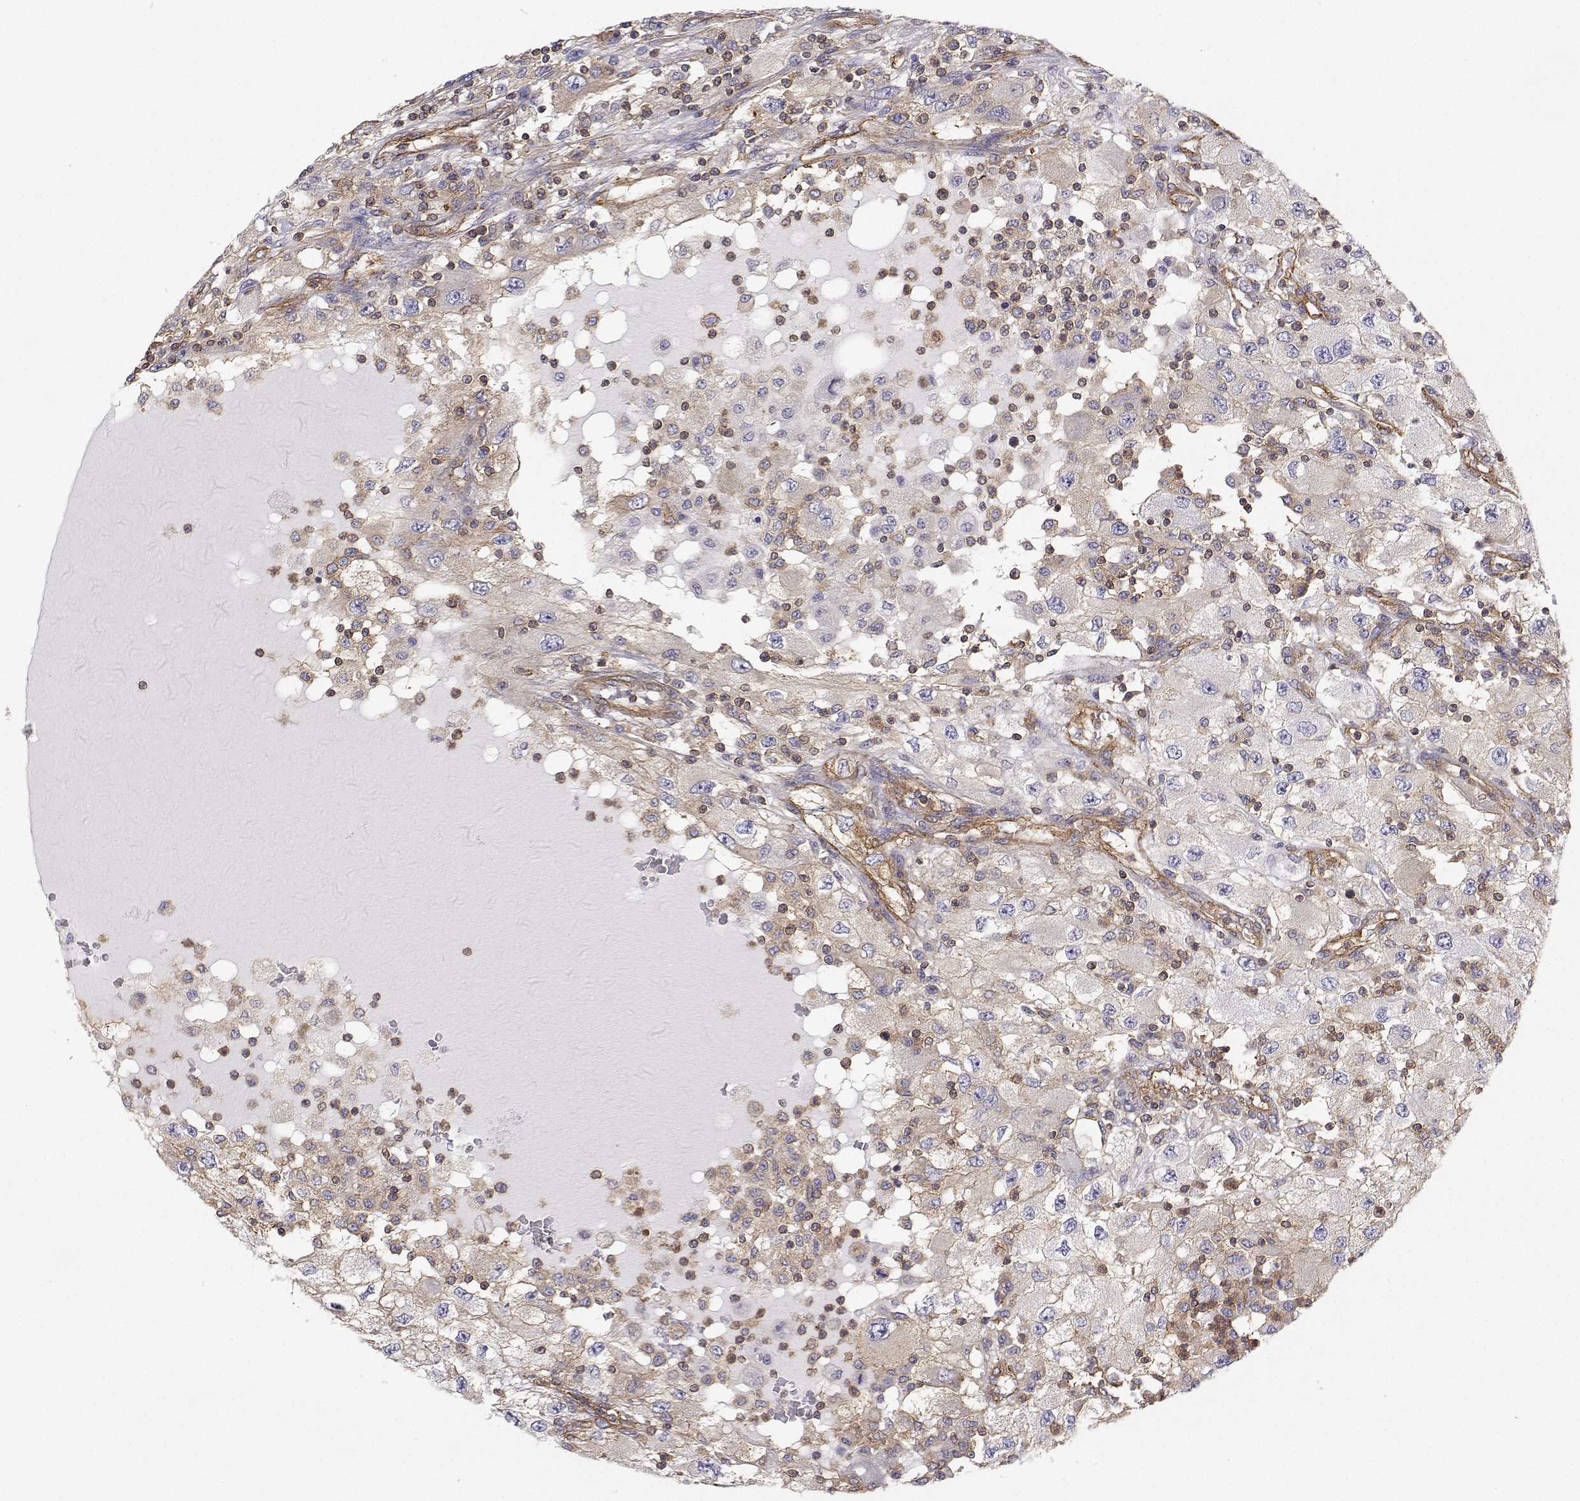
{"staining": {"intensity": "negative", "quantity": "none", "location": "none"}, "tissue": "renal cancer", "cell_type": "Tumor cells", "image_type": "cancer", "snomed": [{"axis": "morphology", "description": "Adenocarcinoma, NOS"}, {"axis": "topography", "description": "Kidney"}], "caption": "DAB (3,3'-diaminobenzidine) immunohistochemical staining of human adenocarcinoma (renal) exhibits no significant staining in tumor cells.", "gene": "MYH9", "patient": {"sex": "female", "age": 67}}